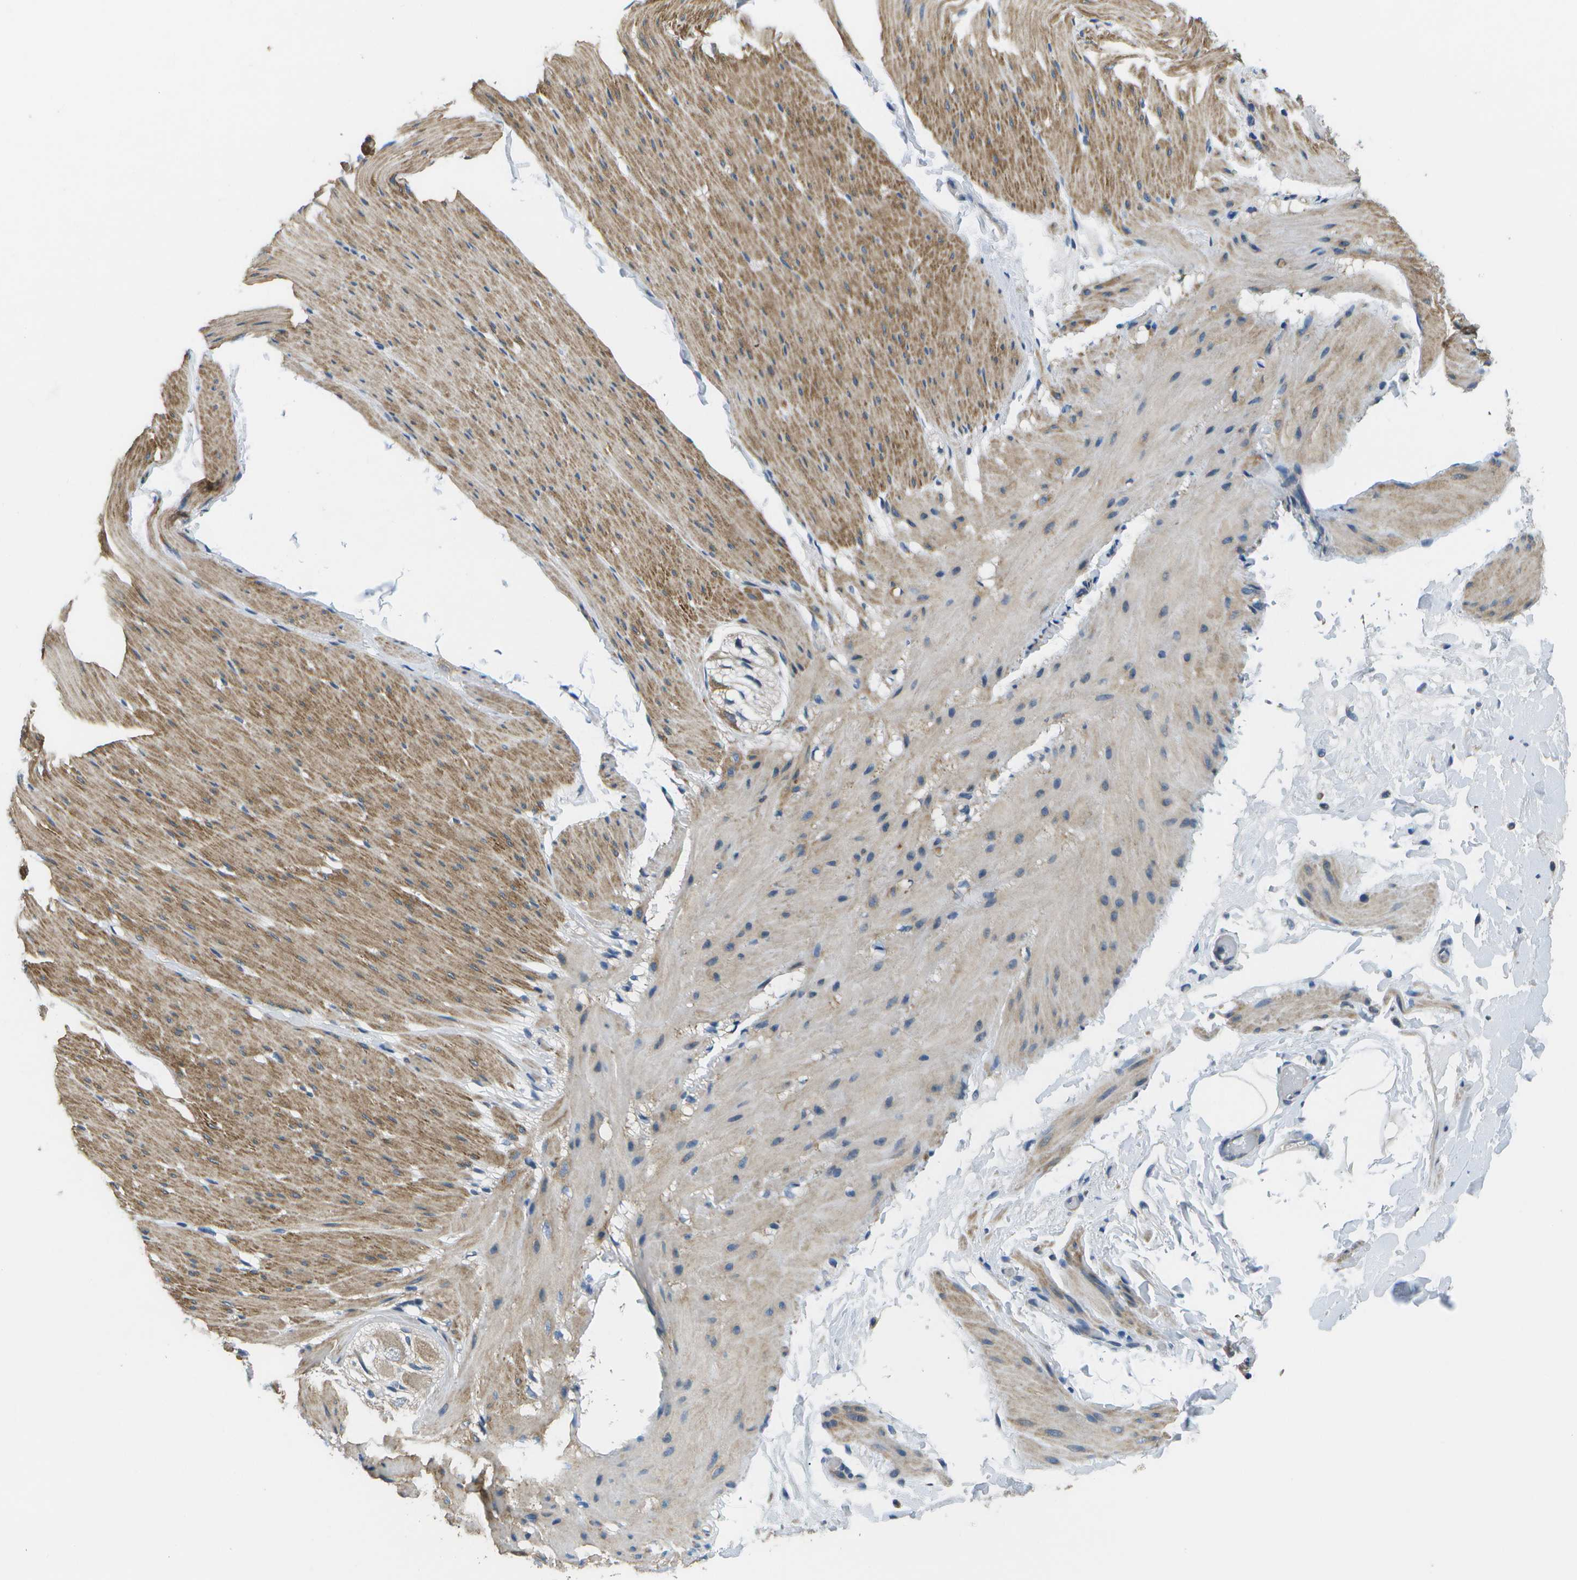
{"staining": {"intensity": "moderate", "quantity": ">75%", "location": "cytoplasmic/membranous"}, "tissue": "smooth muscle", "cell_type": "Smooth muscle cells", "image_type": "normal", "snomed": [{"axis": "morphology", "description": "Normal tissue, NOS"}, {"axis": "topography", "description": "Smooth muscle"}, {"axis": "topography", "description": "Colon"}], "caption": "High-magnification brightfield microscopy of benign smooth muscle stained with DAB (brown) and counterstained with hematoxylin (blue). smooth muscle cells exhibit moderate cytoplasmic/membranous positivity is seen in about>75% of cells.", "gene": "P3H1", "patient": {"sex": "male", "age": 67}}